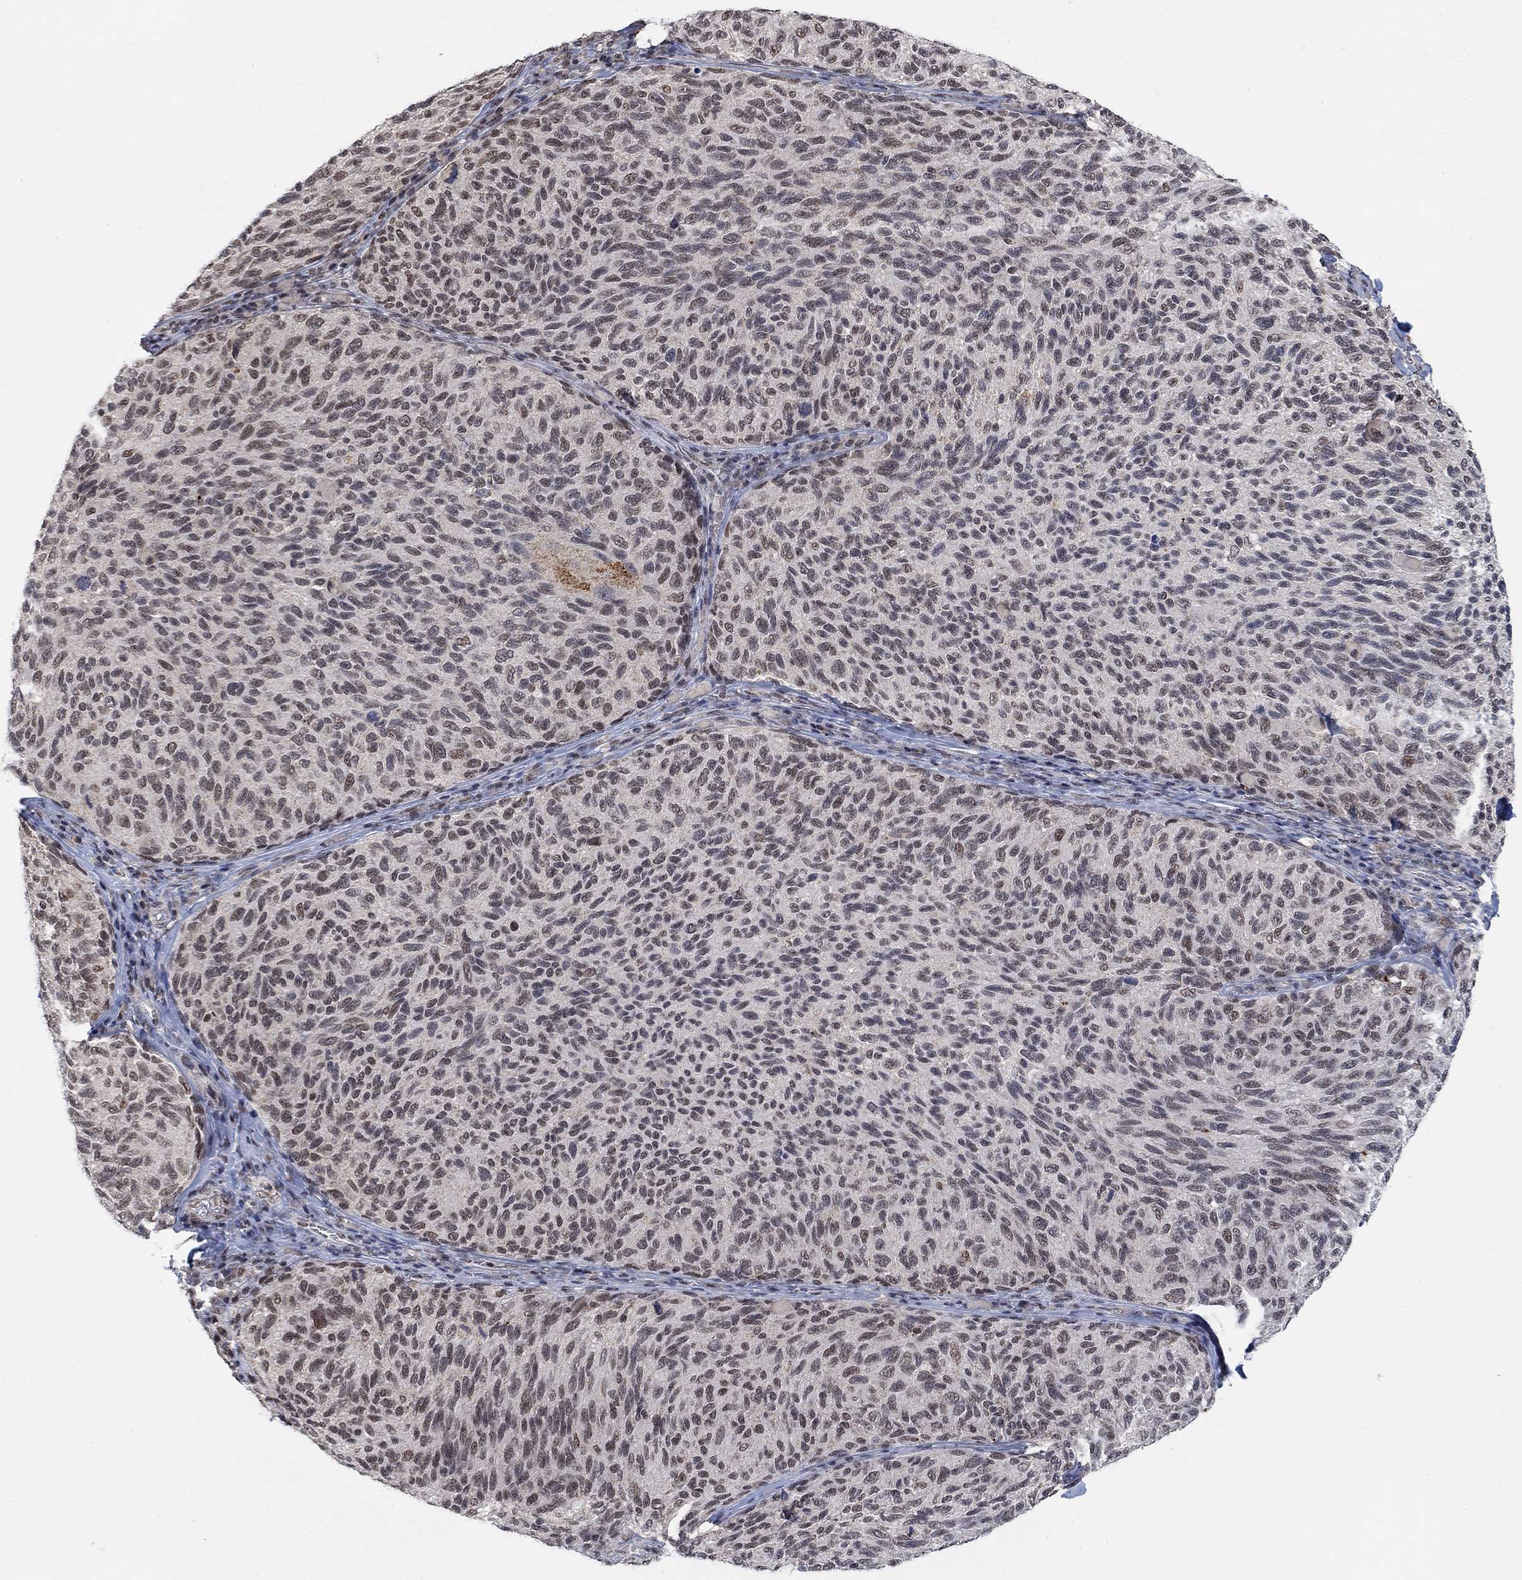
{"staining": {"intensity": "negative", "quantity": "none", "location": "none"}, "tissue": "melanoma", "cell_type": "Tumor cells", "image_type": "cancer", "snomed": [{"axis": "morphology", "description": "Malignant melanoma, NOS"}, {"axis": "topography", "description": "Skin"}], "caption": "This is an immunohistochemistry (IHC) histopathology image of human melanoma. There is no expression in tumor cells.", "gene": "THAP8", "patient": {"sex": "female", "age": 73}}